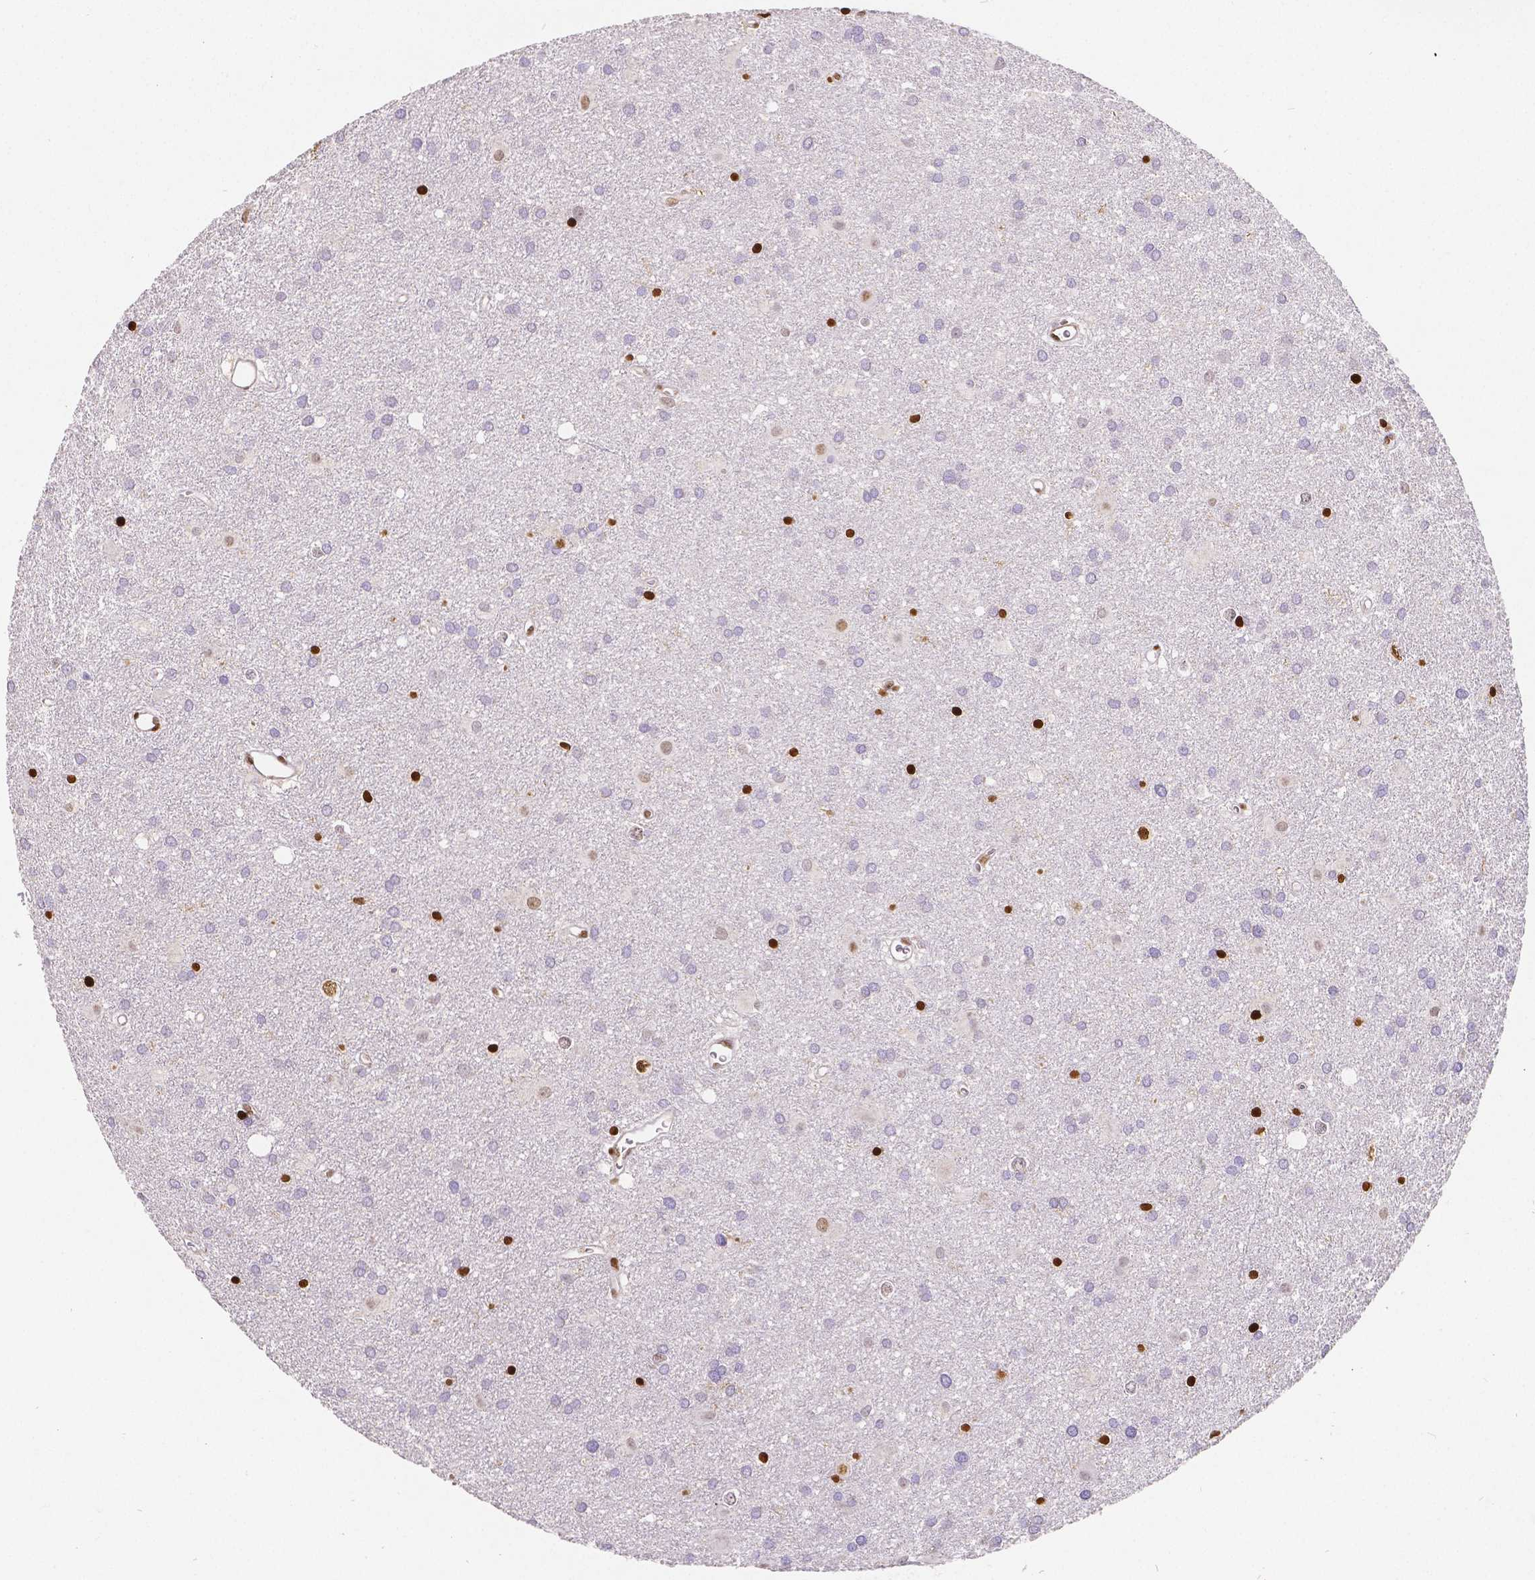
{"staining": {"intensity": "negative", "quantity": "none", "location": "none"}, "tissue": "glioma", "cell_type": "Tumor cells", "image_type": "cancer", "snomed": [{"axis": "morphology", "description": "Glioma, malignant, Low grade"}, {"axis": "topography", "description": "Brain"}], "caption": "Tumor cells show no significant staining in glioma. Brightfield microscopy of immunohistochemistry (IHC) stained with DAB (3,3'-diaminobenzidine) (brown) and hematoxylin (blue), captured at high magnification.", "gene": "MEF2C", "patient": {"sex": "male", "age": 58}}